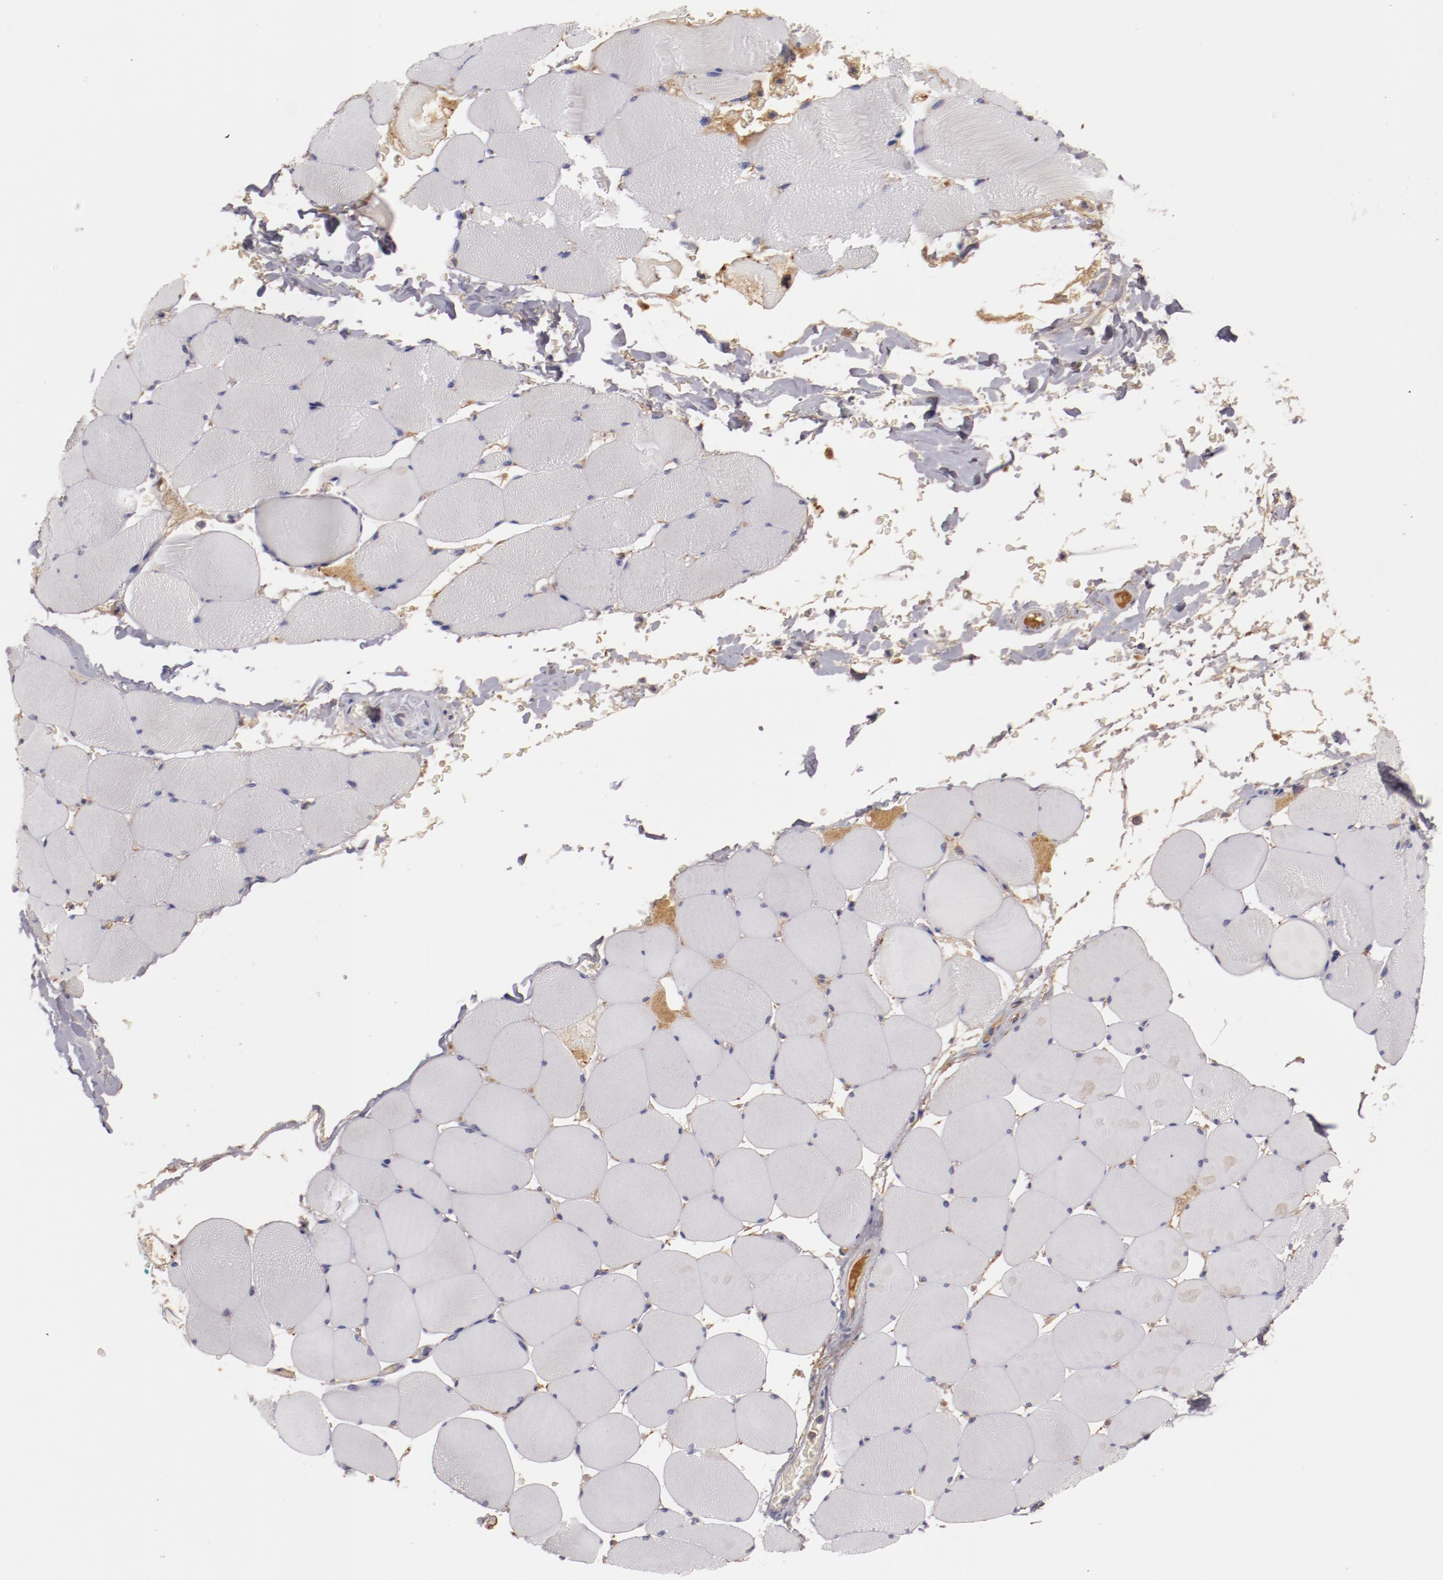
{"staining": {"intensity": "negative", "quantity": "none", "location": "none"}, "tissue": "skeletal muscle", "cell_type": "Myocytes", "image_type": "normal", "snomed": [{"axis": "morphology", "description": "Normal tissue, NOS"}, {"axis": "topography", "description": "Skeletal muscle"}], "caption": "Immunohistochemistry of unremarkable skeletal muscle reveals no staining in myocytes. (DAB (3,3'-diaminobenzidine) immunohistochemistry (IHC) with hematoxylin counter stain).", "gene": "MBL2", "patient": {"sex": "male", "age": 62}}